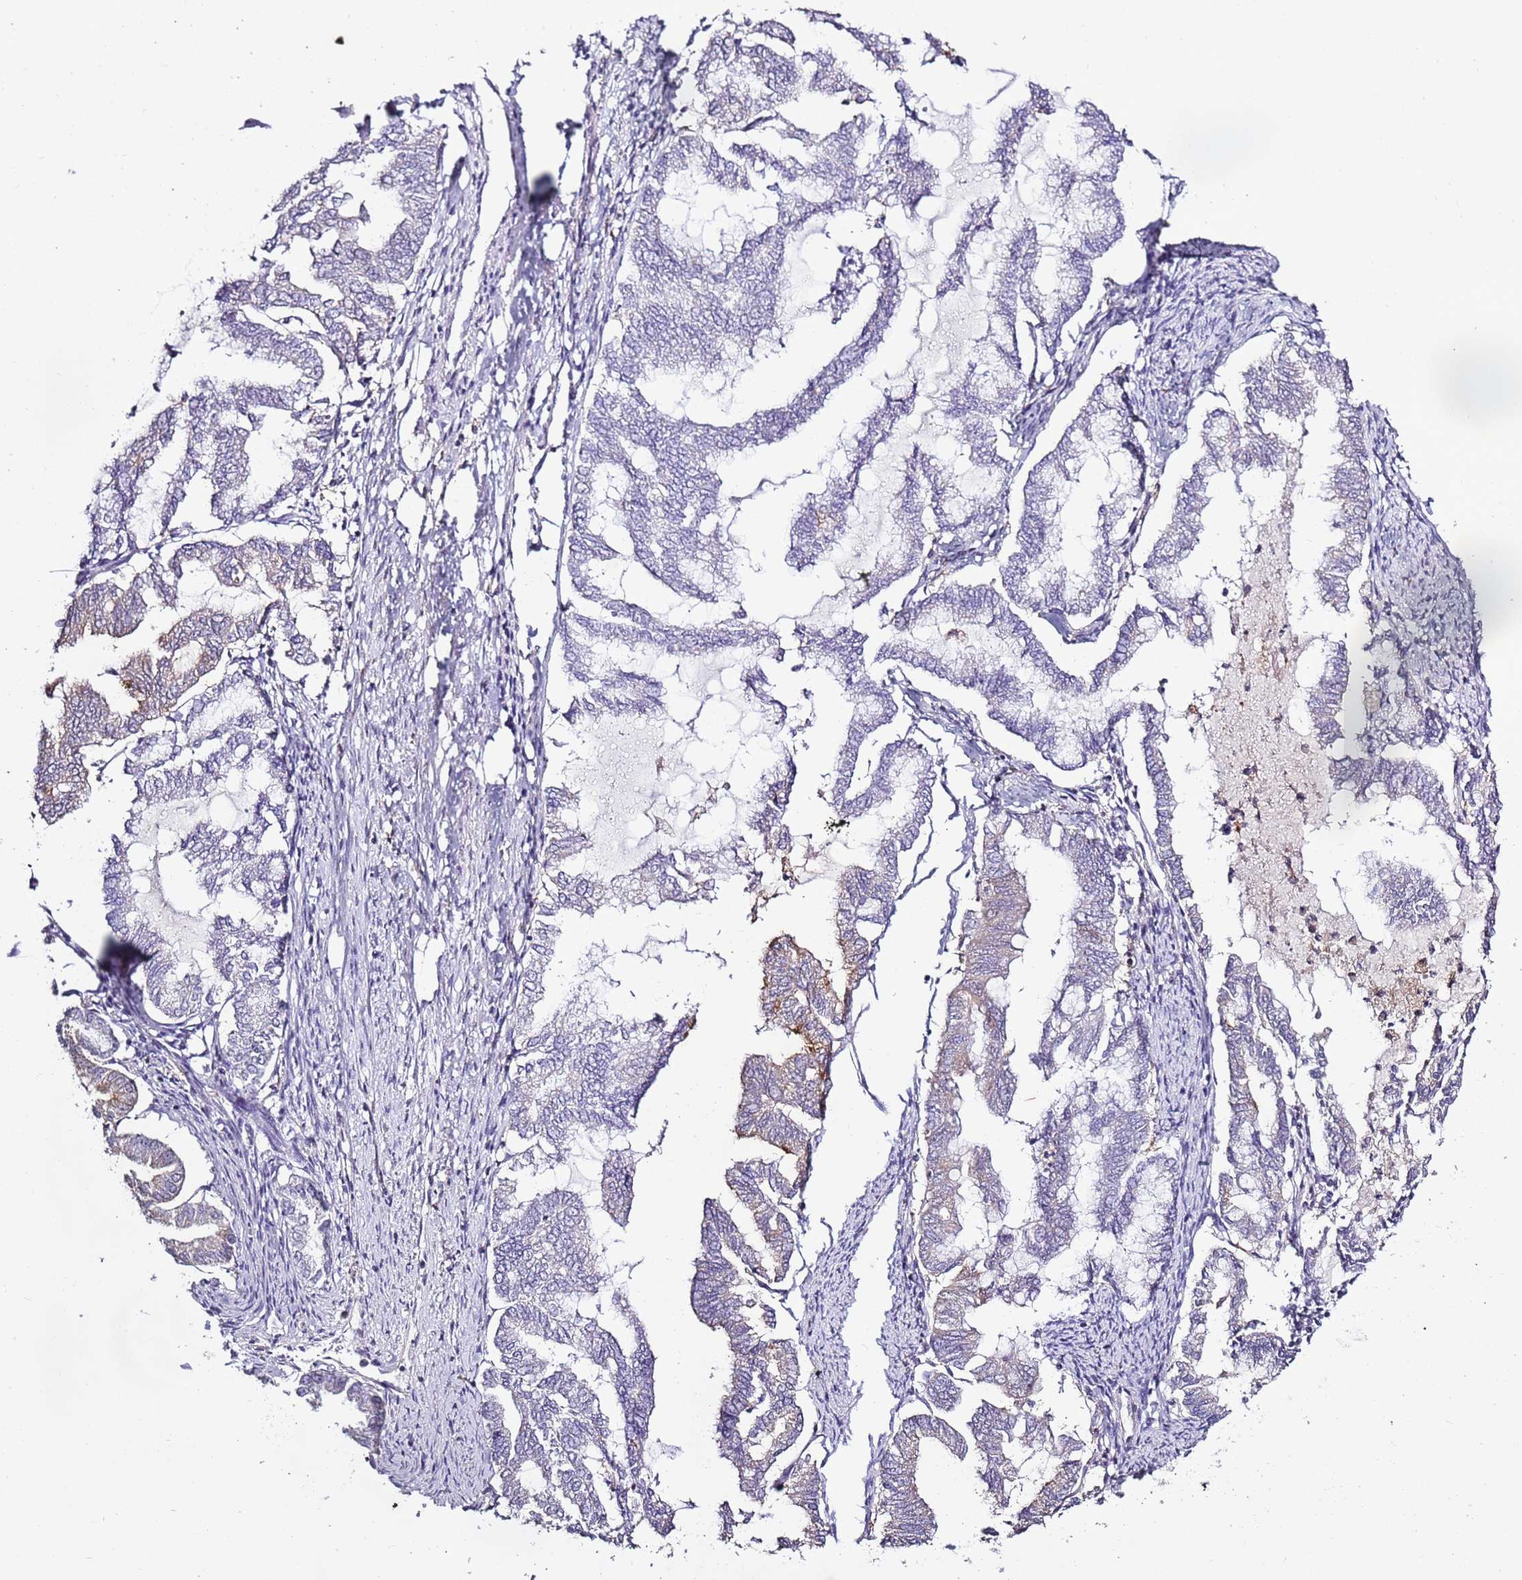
{"staining": {"intensity": "negative", "quantity": "none", "location": "none"}, "tissue": "endometrial cancer", "cell_type": "Tumor cells", "image_type": "cancer", "snomed": [{"axis": "morphology", "description": "Adenocarcinoma, NOS"}, {"axis": "topography", "description": "Endometrium"}], "caption": "A photomicrograph of endometrial cancer stained for a protein displays no brown staining in tumor cells. (DAB IHC, high magnification).", "gene": "CAPN9", "patient": {"sex": "female", "age": 79}}